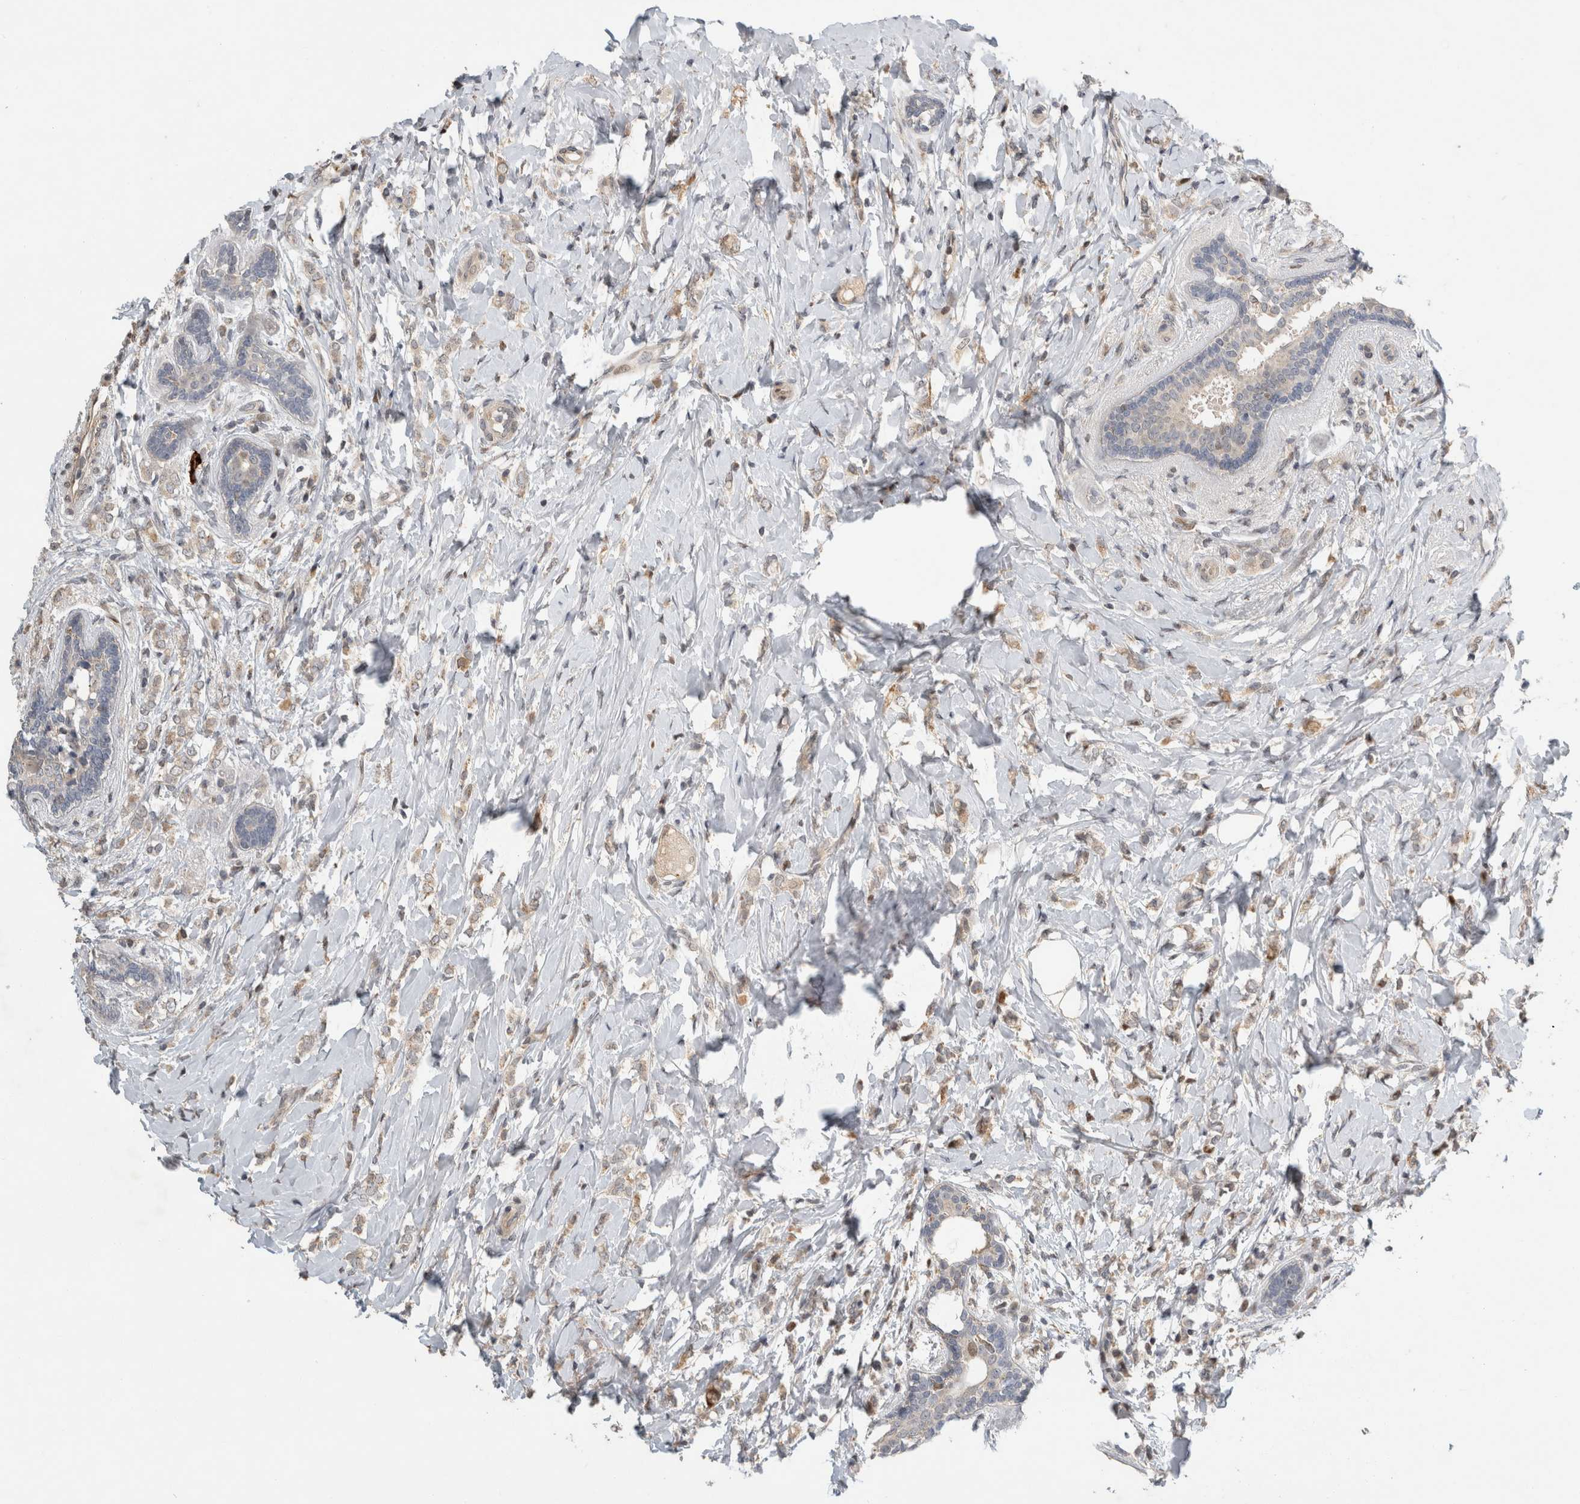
{"staining": {"intensity": "weak", "quantity": "<25%", "location": "cytoplasmic/membranous"}, "tissue": "breast cancer", "cell_type": "Tumor cells", "image_type": "cancer", "snomed": [{"axis": "morphology", "description": "Normal tissue, NOS"}, {"axis": "morphology", "description": "Lobular carcinoma"}, {"axis": "topography", "description": "Breast"}], "caption": "The micrograph displays no staining of tumor cells in lobular carcinoma (breast).", "gene": "C8orf58", "patient": {"sex": "female", "age": 47}}